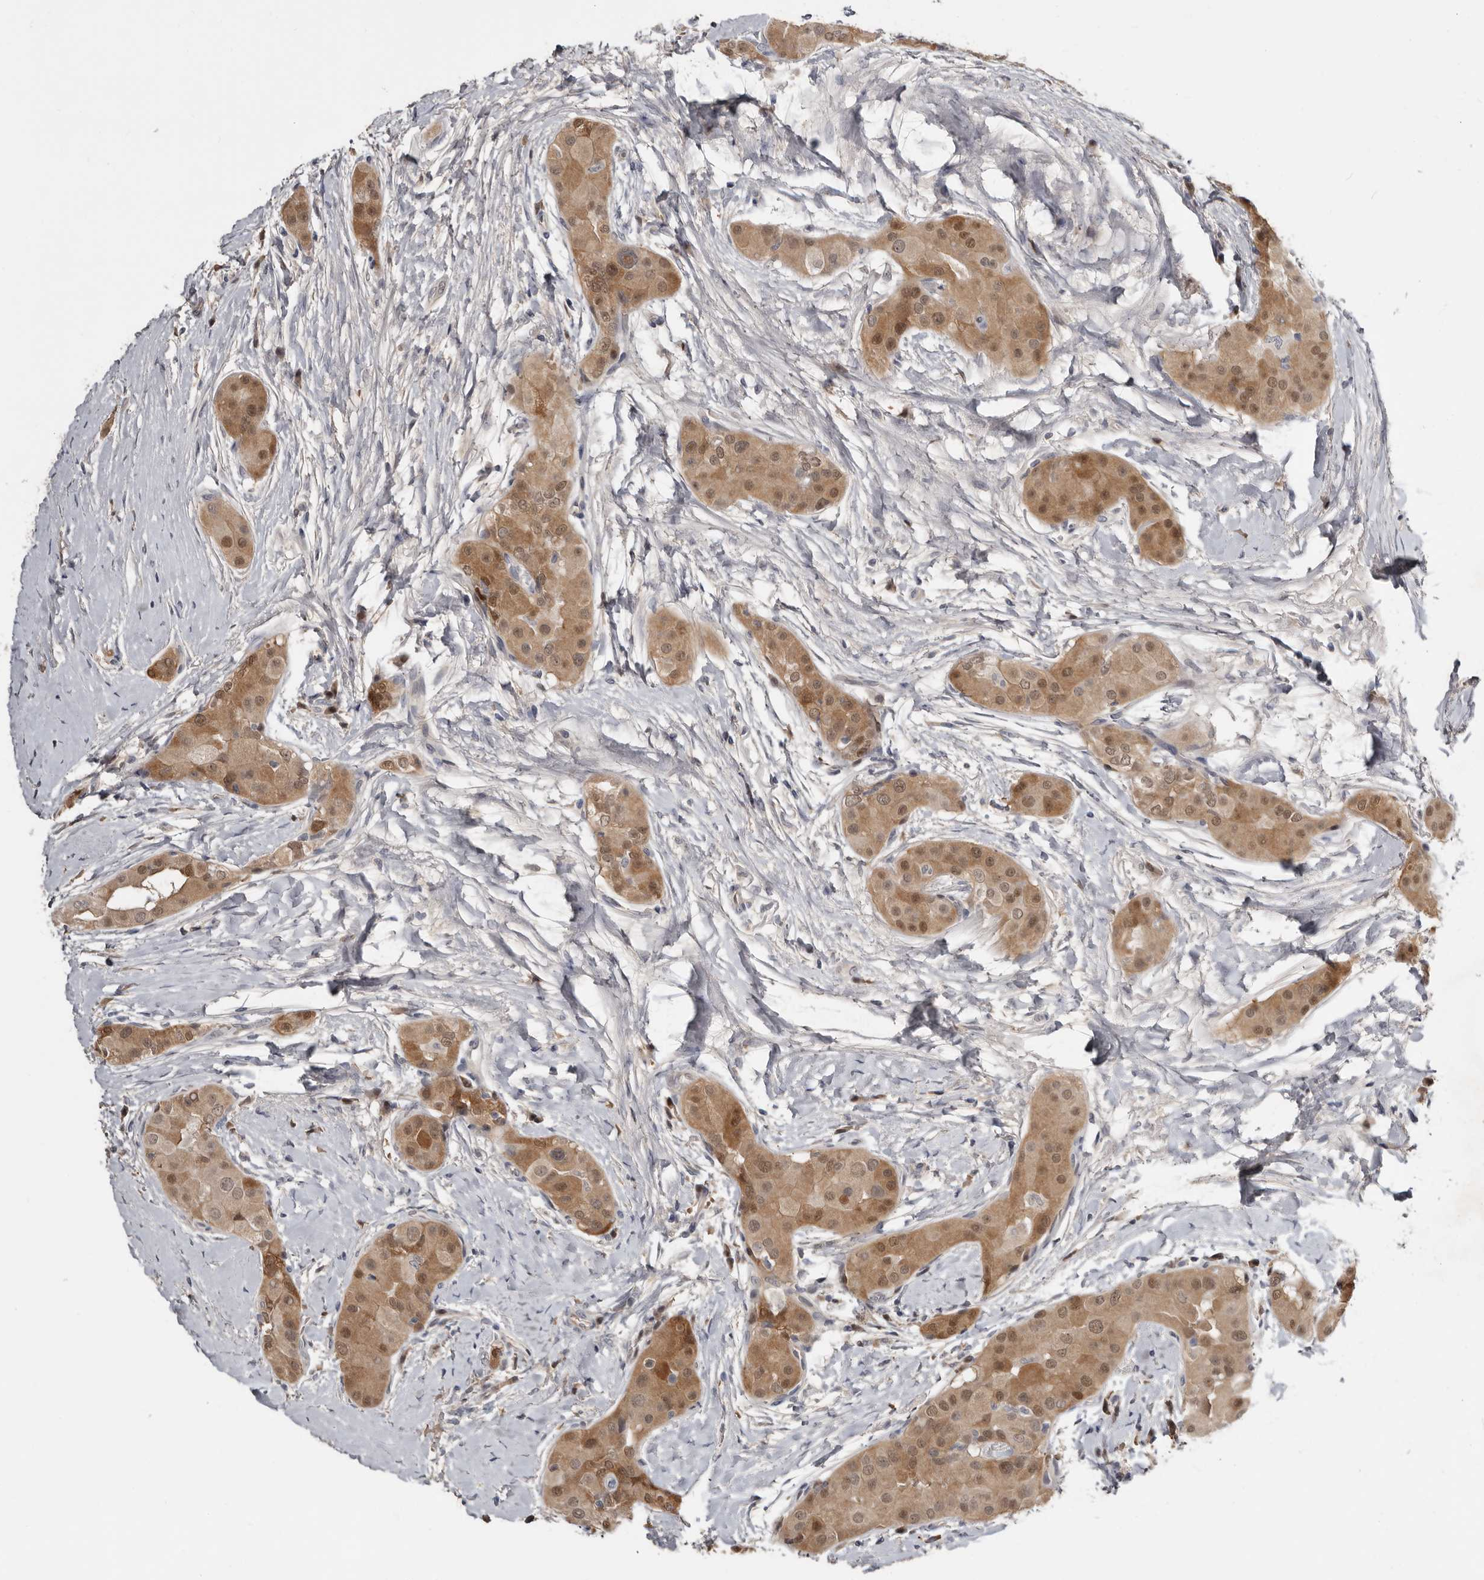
{"staining": {"intensity": "moderate", "quantity": ">75%", "location": "cytoplasmic/membranous,nuclear"}, "tissue": "thyroid cancer", "cell_type": "Tumor cells", "image_type": "cancer", "snomed": [{"axis": "morphology", "description": "Papillary adenocarcinoma, NOS"}, {"axis": "topography", "description": "Thyroid gland"}], "caption": "Human papillary adenocarcinoma (thyroid) stained for a protein (brown) demonstrates moderate cytoplasmic/membranous and nuclear positive expression in about >75% of tumor cells.", "gene": "RBKS", "patient": {"sex": "male", "age": 33}}